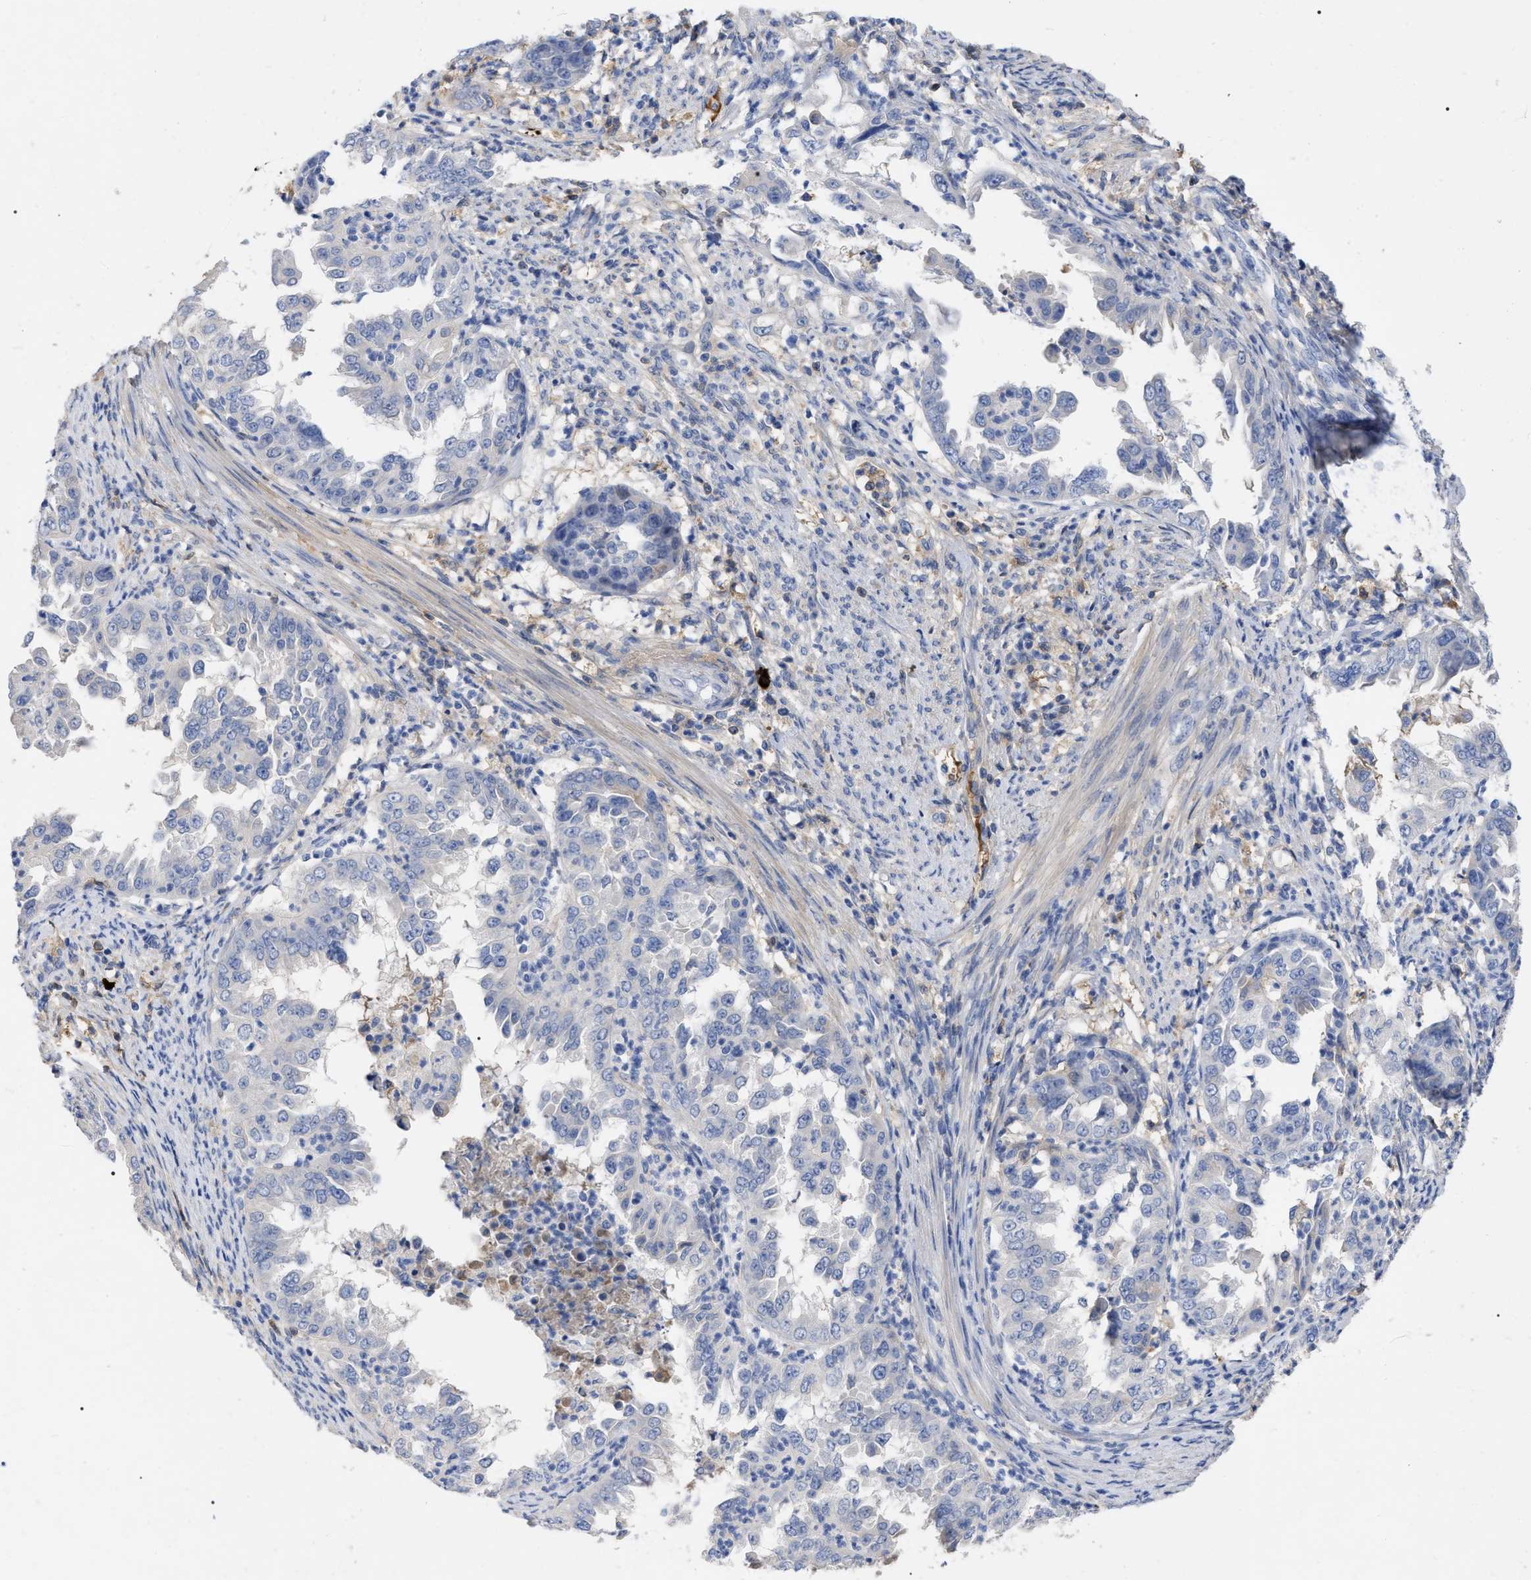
{"staining": {"intensity": "negative", "quantity": "none", "location": "none"}, "tissue": "endometrial cancer", "cell_type": "Tumor cells", "image_type": "cancer", "snomed": [{"axis": "morphology", "description": "Adenocarcinoma, NOS"}, {"axis": "topography", "description": "Endometrium"}], "caption": "Endometrial adenocarcinoma was stained to show a protein in brown. There is no significant staining in tumor cells. The staining was performed using DAB (3,3'-diaminobenzidine) to visualize the protein expression in brown, while the nuclei were stained in blue with hematoxylin (Magnification: 20x).", "gene": "IGHV5-51", "patient": {"sex": "female", "age": 85}}